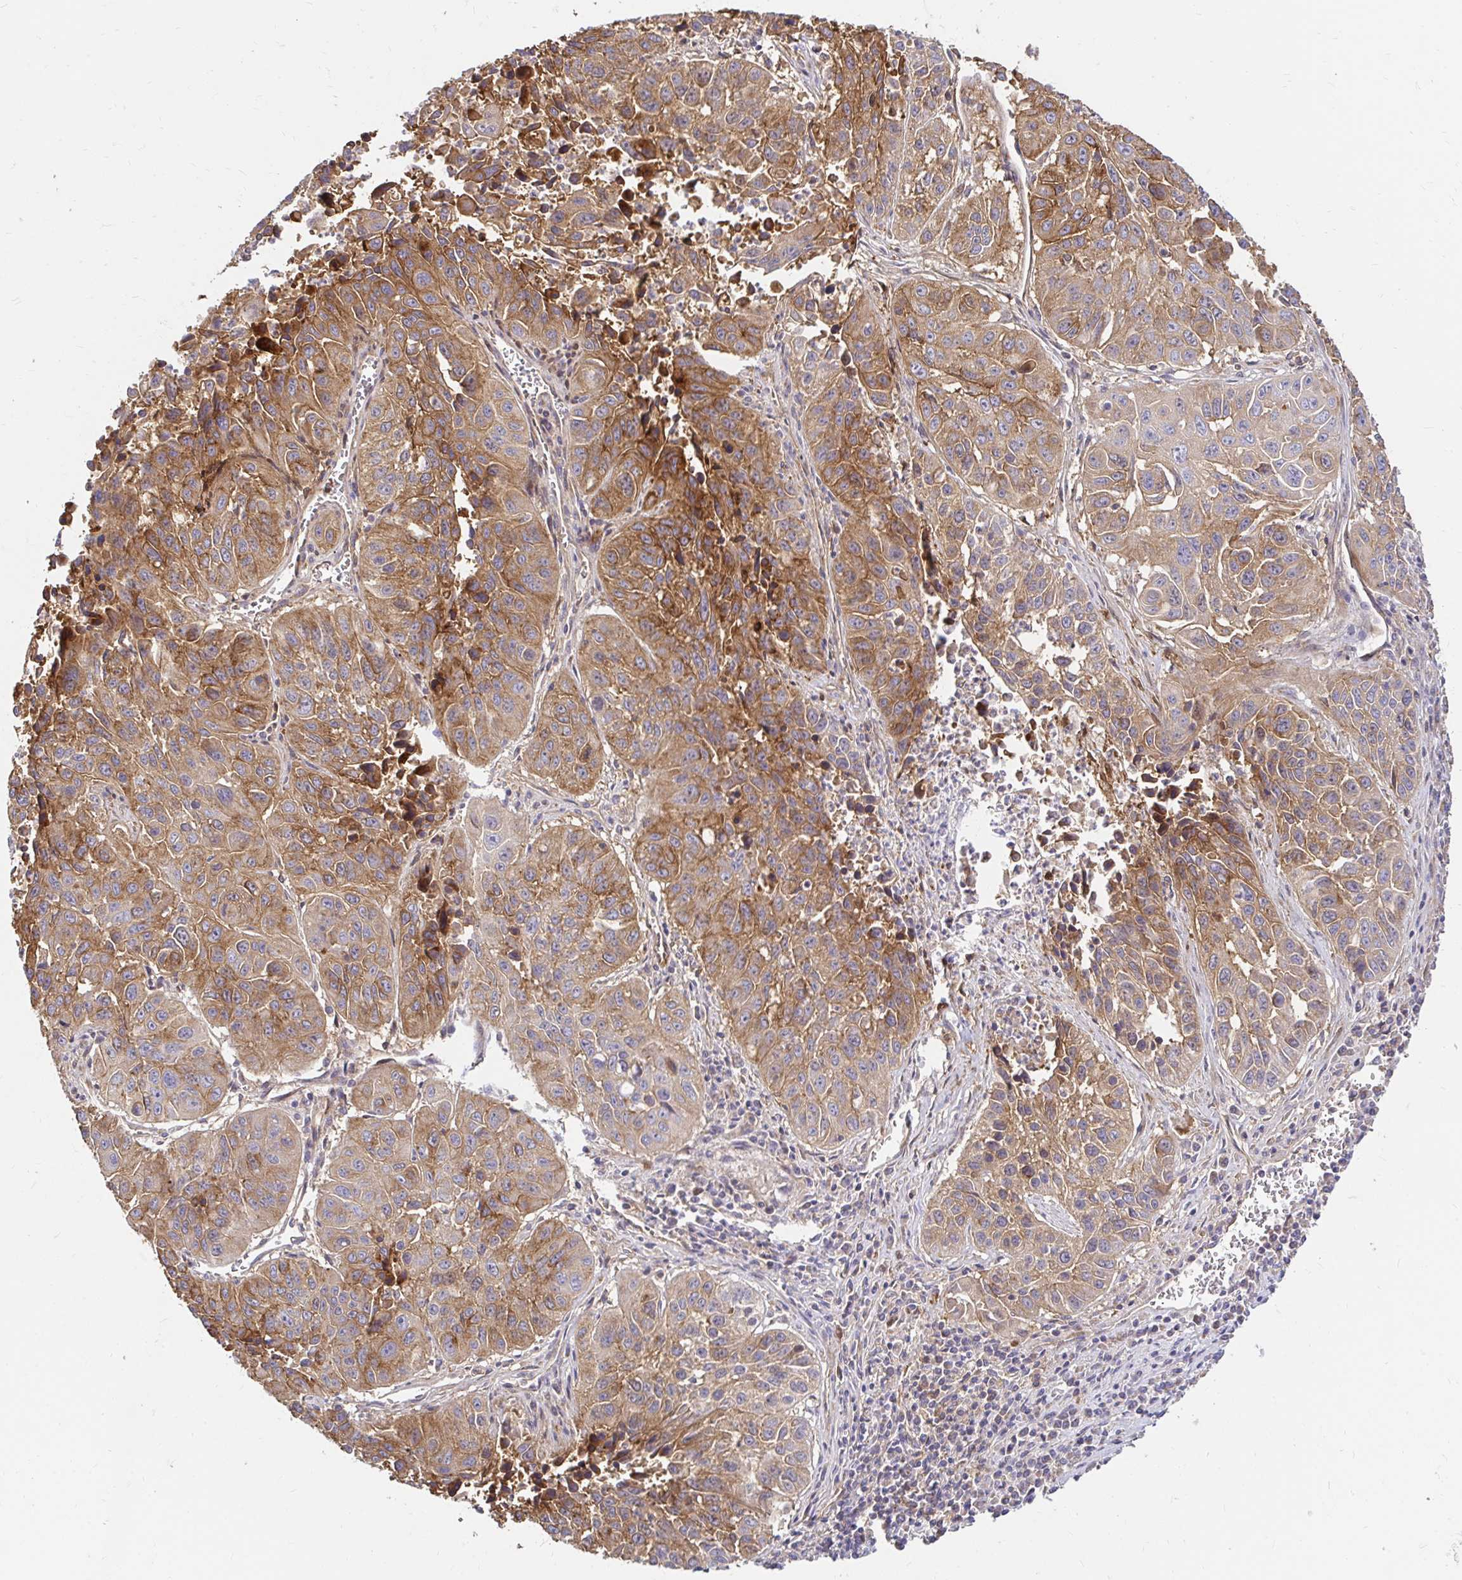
{"staining": {"intensity": "moderate", "quantity": "25%-75%", "location": "cytoplasmic/membranous"}, "tissue": "lung cancer", "cell_type": "Tumor cells", "image_type": "cancer", "snomed": [{"axis": "morphology", "description": "Squamous cell carcinoma, NOS"}, {"axis": "topography", "description": "Lung"}], "caption": "Immunohistochemistry photomicrograph of neoplastic tissue: human lung cancer stained using IHC exhibits medium levels of moderate protein expression localized specifically in the cytoplasmic/membranous of tumor cells, appearing as a cytoplasmic/membranous brown color.", "gene": "ITGA2", "patient": {"sex": "female", "age": 61}}